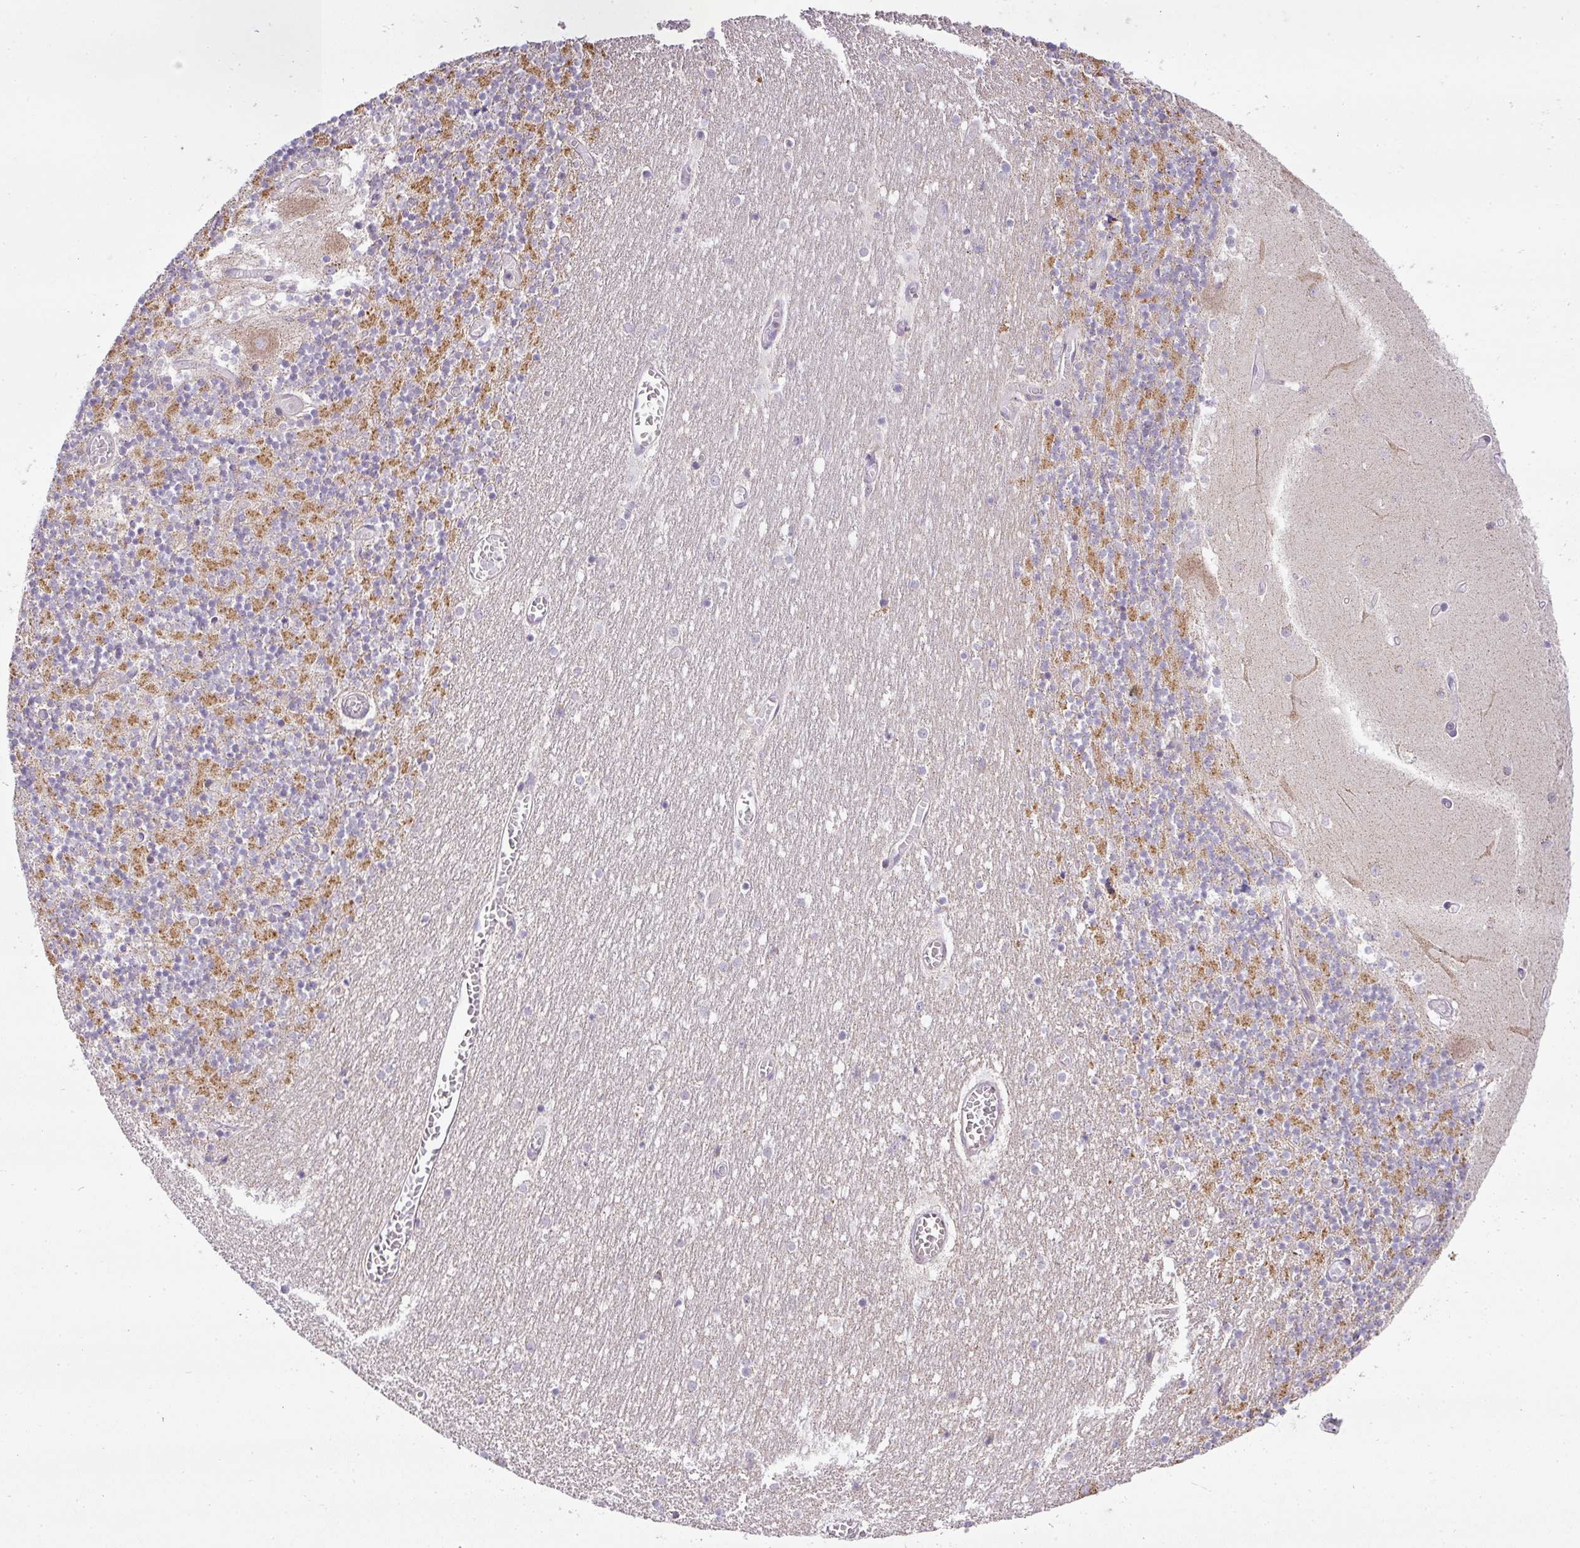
{"staining": {"intensity": "moderate", "quantity": ">75%", "location": "cytoplasmic/membranous"}, "tissue": "cerebellum", "cell_type": "Cells in granular layer", "image_type": "normal", "snomed": [{"axis": "morphology", "description": "Normal tissue, NOS"}, {"axis": "topography", "description": "Cerebellum"}], "caption": "Cells in granular layer demonstrate medium levels of moderate cytoplasmic/membranous positivity in about >75% of cells in benign human cerebellum.", "gene": "ZNF211", "patient": {"sex": "female", "age": 28}}